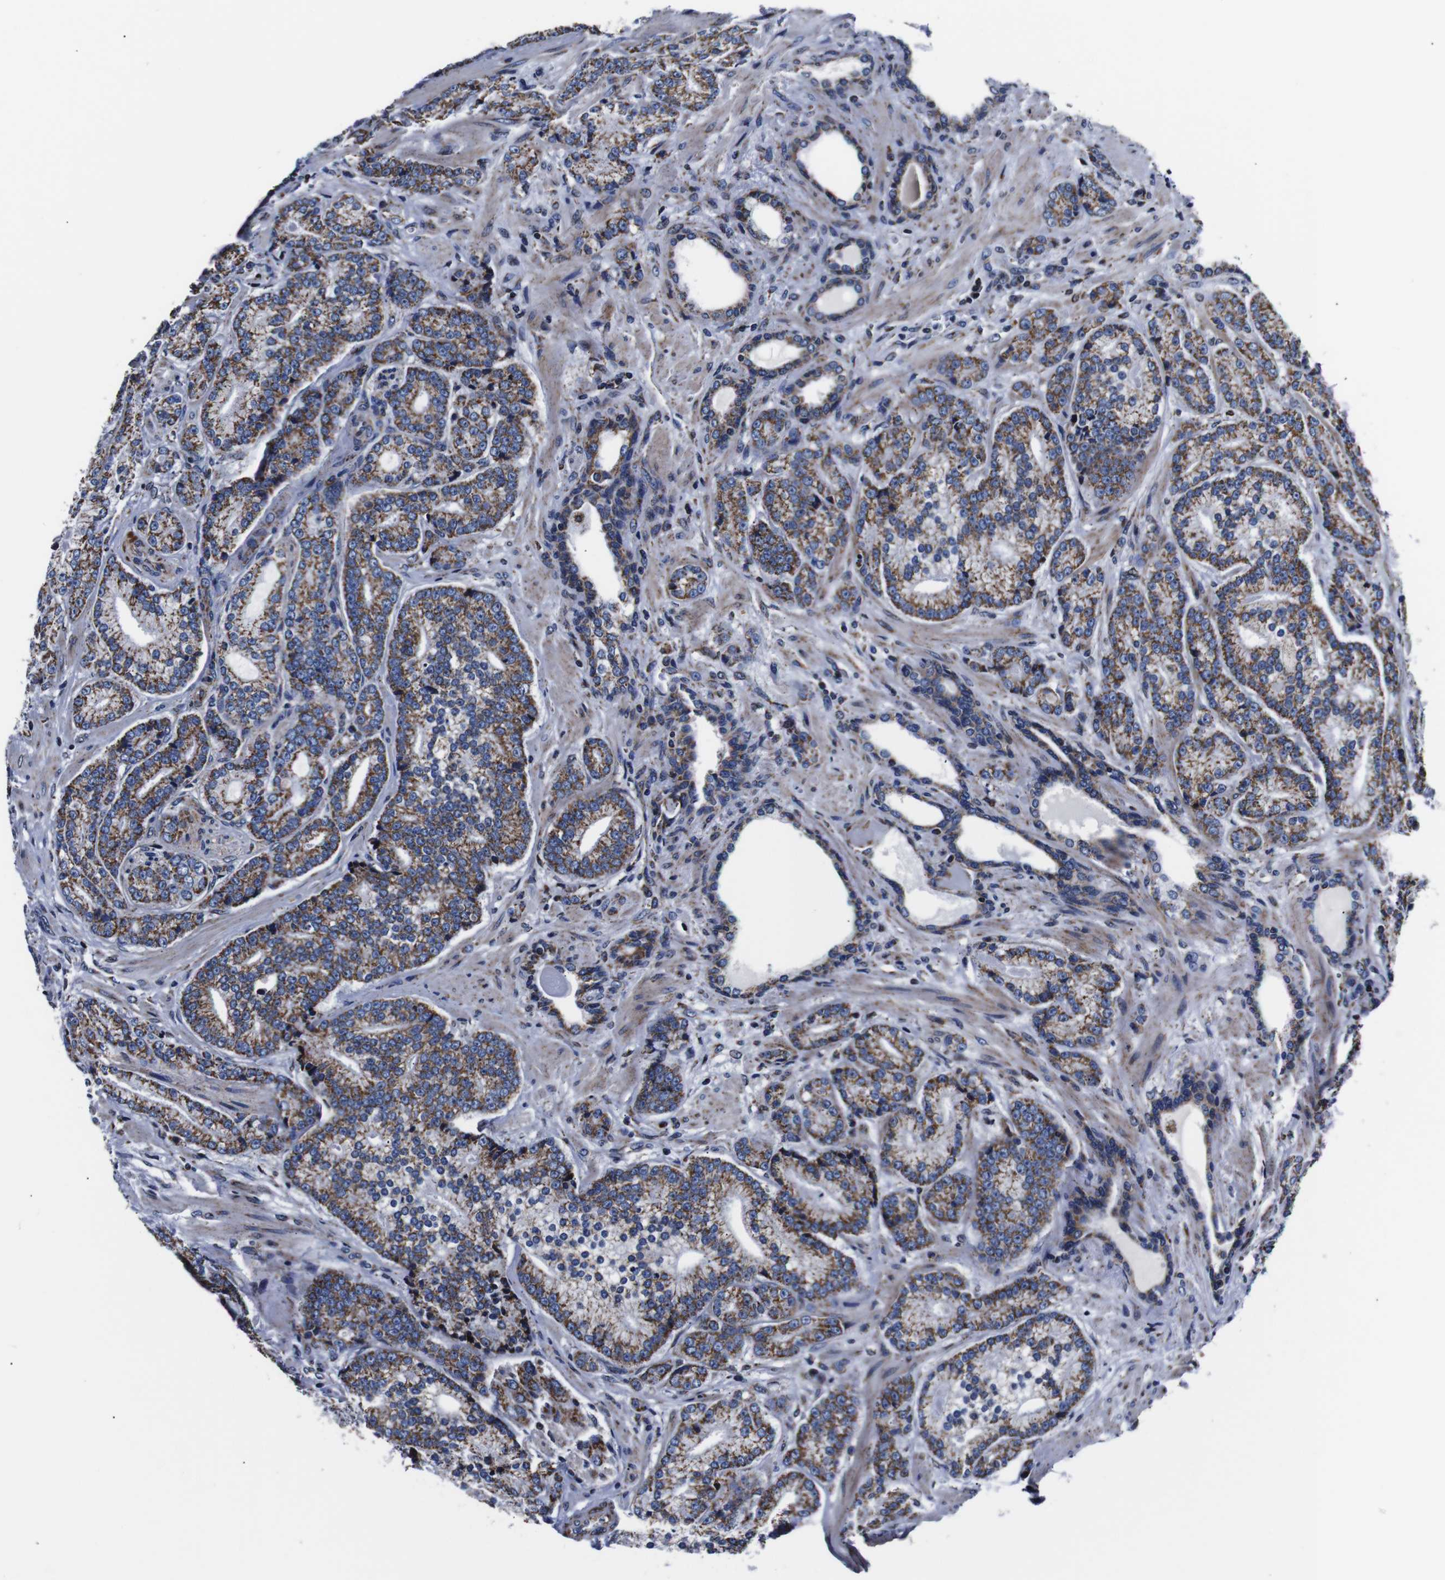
{"staining": {"intensity": "moderate", "quantity": ">75%", "location": "cytoplasmic/membranous"}, "tissue": "prostate cancer", "cell_type": "Tumor cells", "image_type": "cancer", "snomed": [{"axis": "morphology", "description": "Adenocarcinoma, High grade"}, {"axis": "topography", "description": "Prostate"}], "caption": "An image of human prostate adenocarcinoma (high-grade) stained for a protein reveals moderate cytoplasmic/membranous brown staining in tumor cells.", "gene": "FKBP9", "patient": {"sex": "male", "age": 61}}